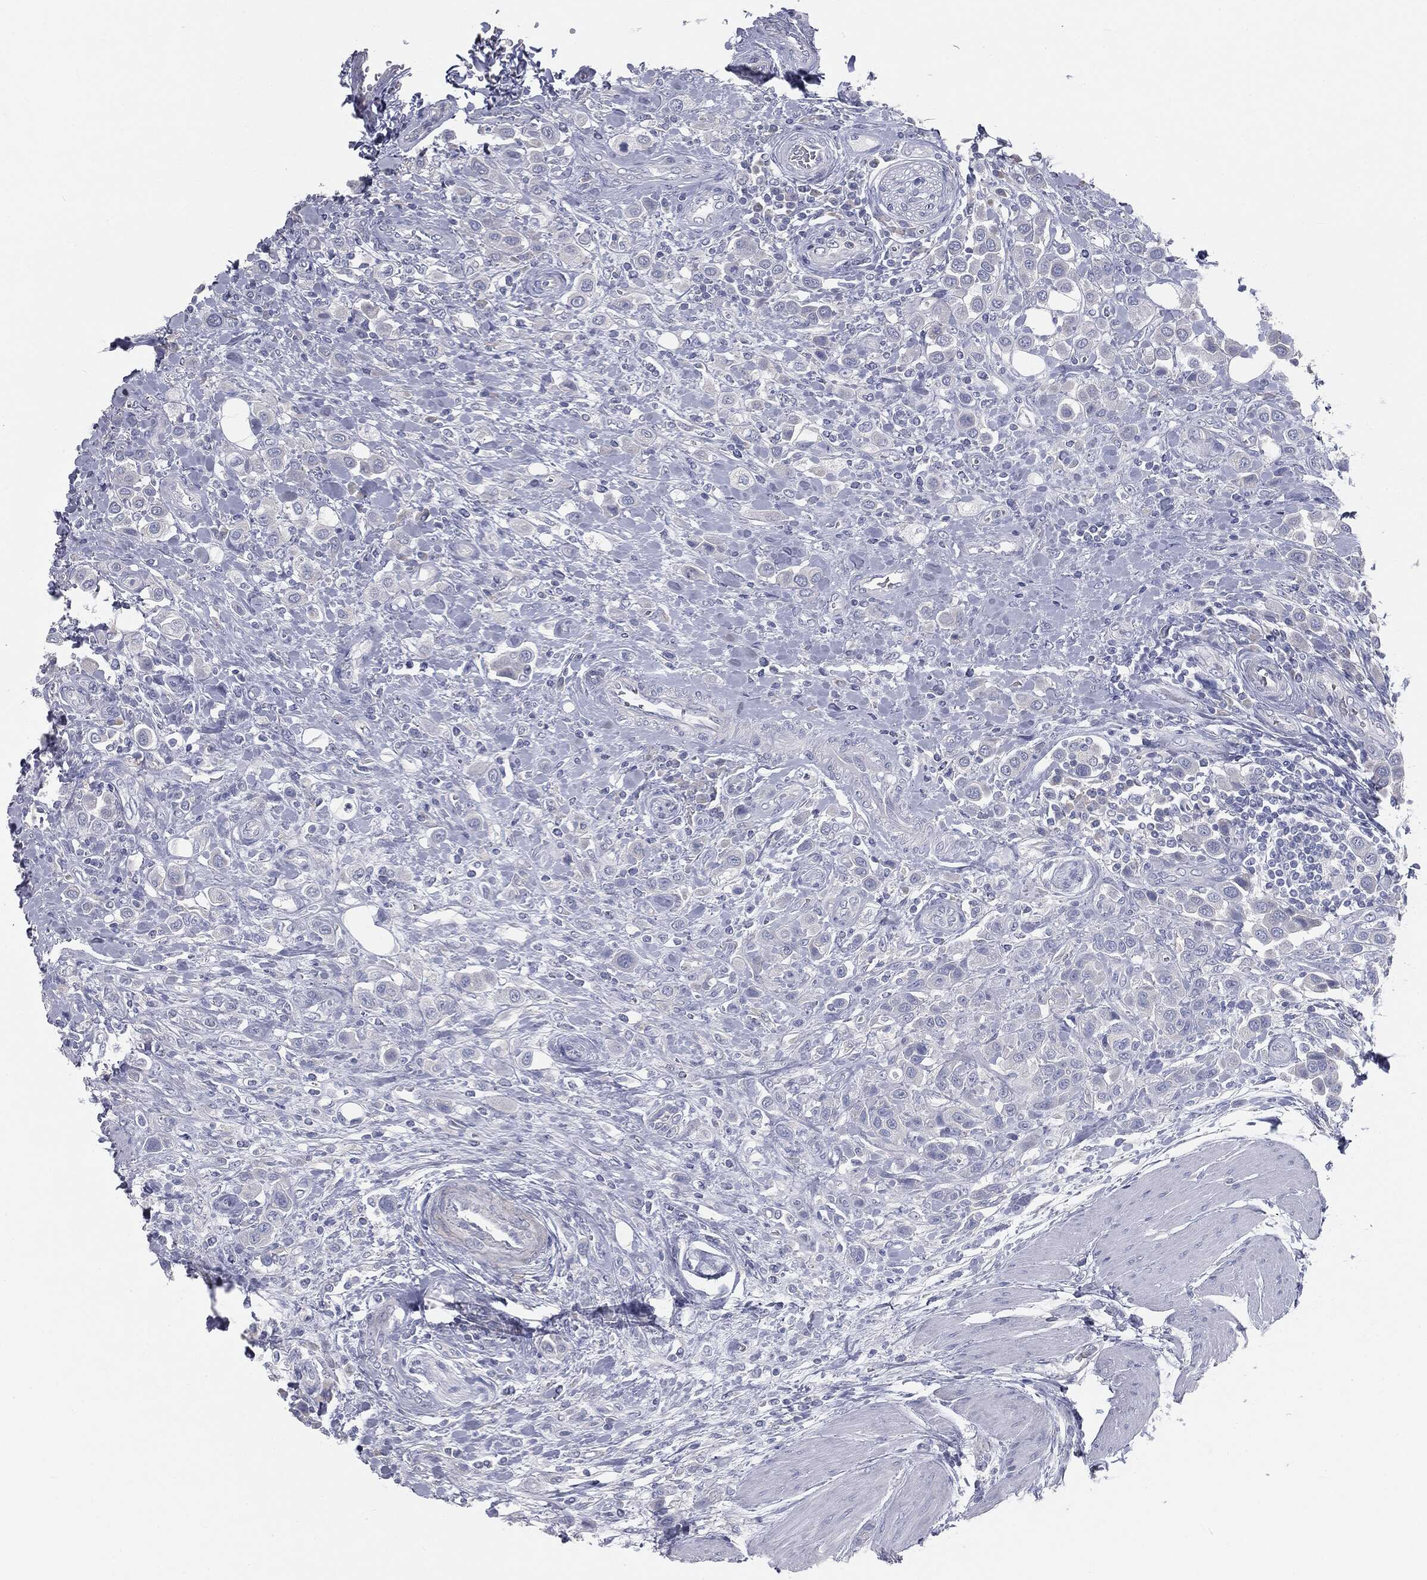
{"staining": {"intensity": "negative", "quantity": "none", "location": "none"}, "tissue": "urothelial cancer", "cell_type": "Tumor cells", "image_type": "cancer", "snomed": [{"axis": "morphology", "description": "Urothelial carcinoma, High grade"}, {"axis": "topography", "description": "Urinary bladder"}], "caption": "Immunohistochemistry of high-grade urothelial carcinoma demonstrates no expression in tumor cells.", "gene": "CAV3", "patient": {"sex": "male", "age": 50}}